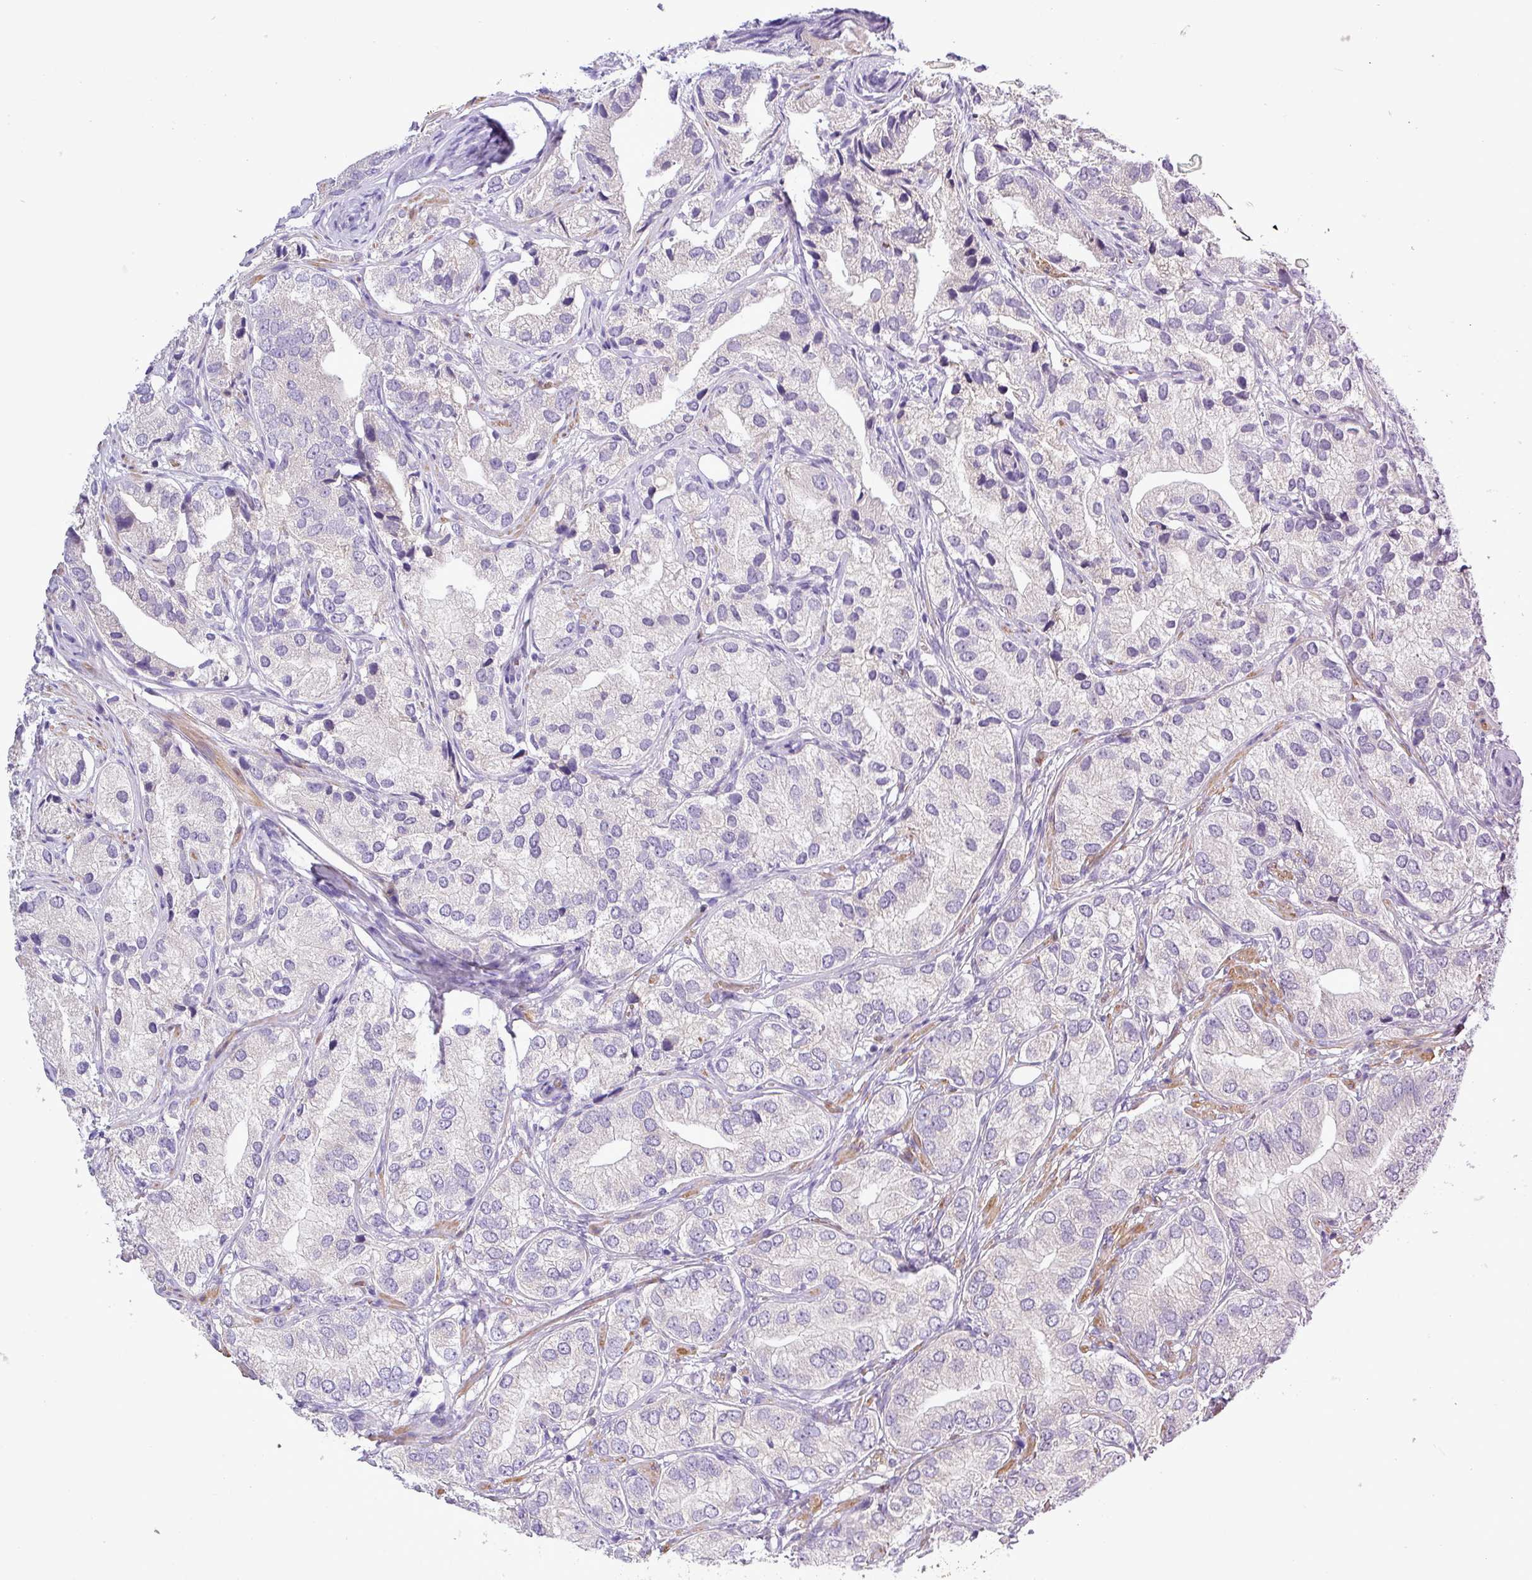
{"staining": {"intensity": "negative", "quantity": "none", "location": "none"}, "tissue": "prostate cancer", "cell_type": "Tumor cells", "image_type": "cancer", "snomed": [{"axis": "morphology", "description": "Adenocarcinoma, High grade"}, {"axis": "topography", "description": "Prostate"}], "caption": "Tumor cells show no significant protein staining in prostate cancer. (DAB immunohistochemistry visualized using brightfield microscopy, high magnification).", "gene": "MGAT4B", "patient": {"sex": "male", "age": 82}}